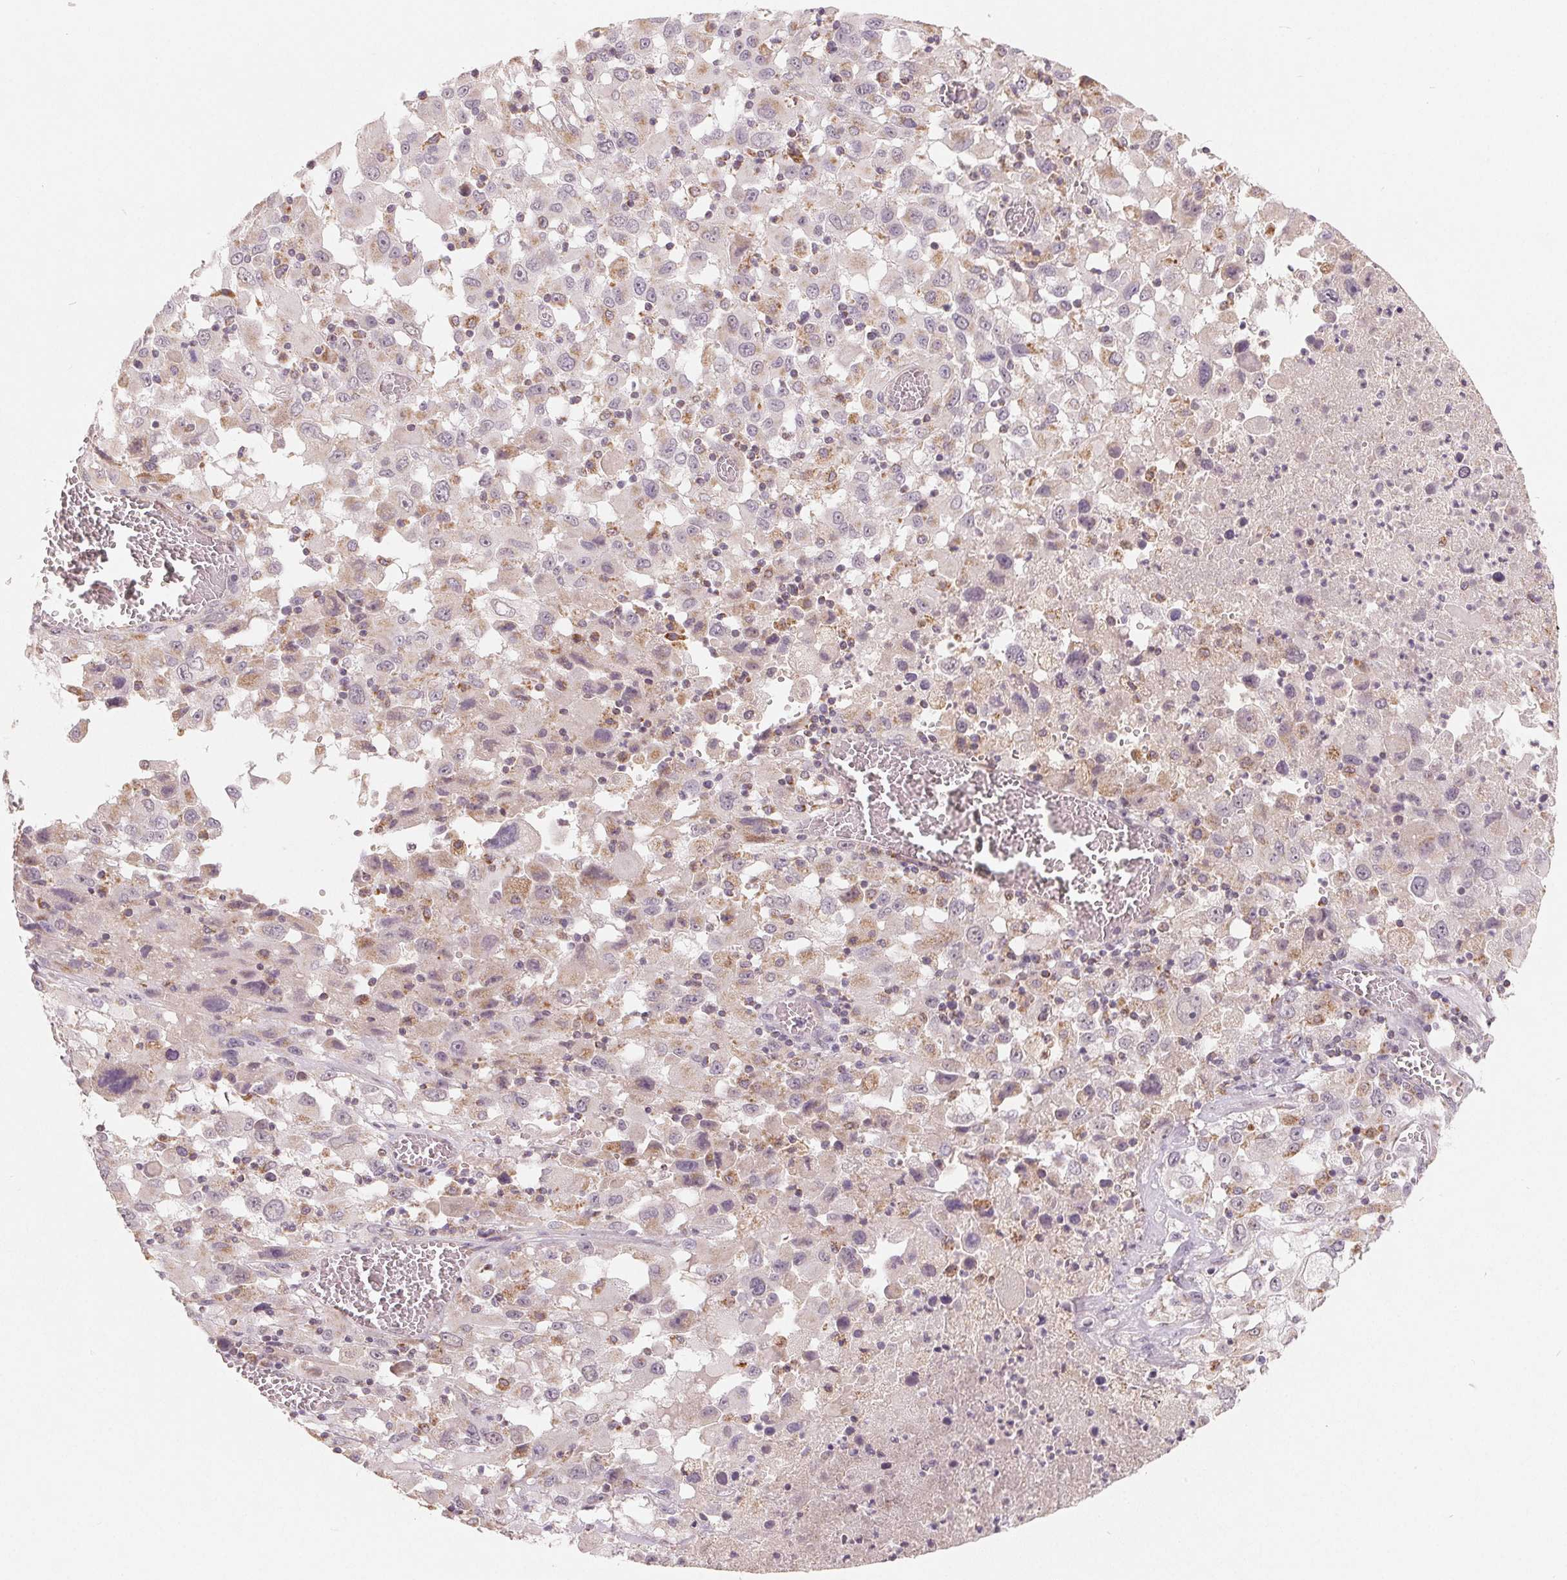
{"staining": {"intensity": "weak", "quantity": "<25%", "location": "cytoplasmic/membranous"}, "tissue": "melanoma", "cell_type": "Tumor cells", "image_type": "cancer", "snomed": [{"axis": "morphology", "description": "Malignant melanoma, Metastatic site"}, {"axis": "topography", "description": "Soft tissue"}], "caption": "This photomicrograph is of melanoma stained with immunohistochemistry (IHC) to label a protein in brown with the nuclei are counter-stained blue. There is no staining in tumor cells. (DAB IHC with hematoxylin counter stain).", "gene": "GHITM", "patient": {"sex": "male", "age": 50}}